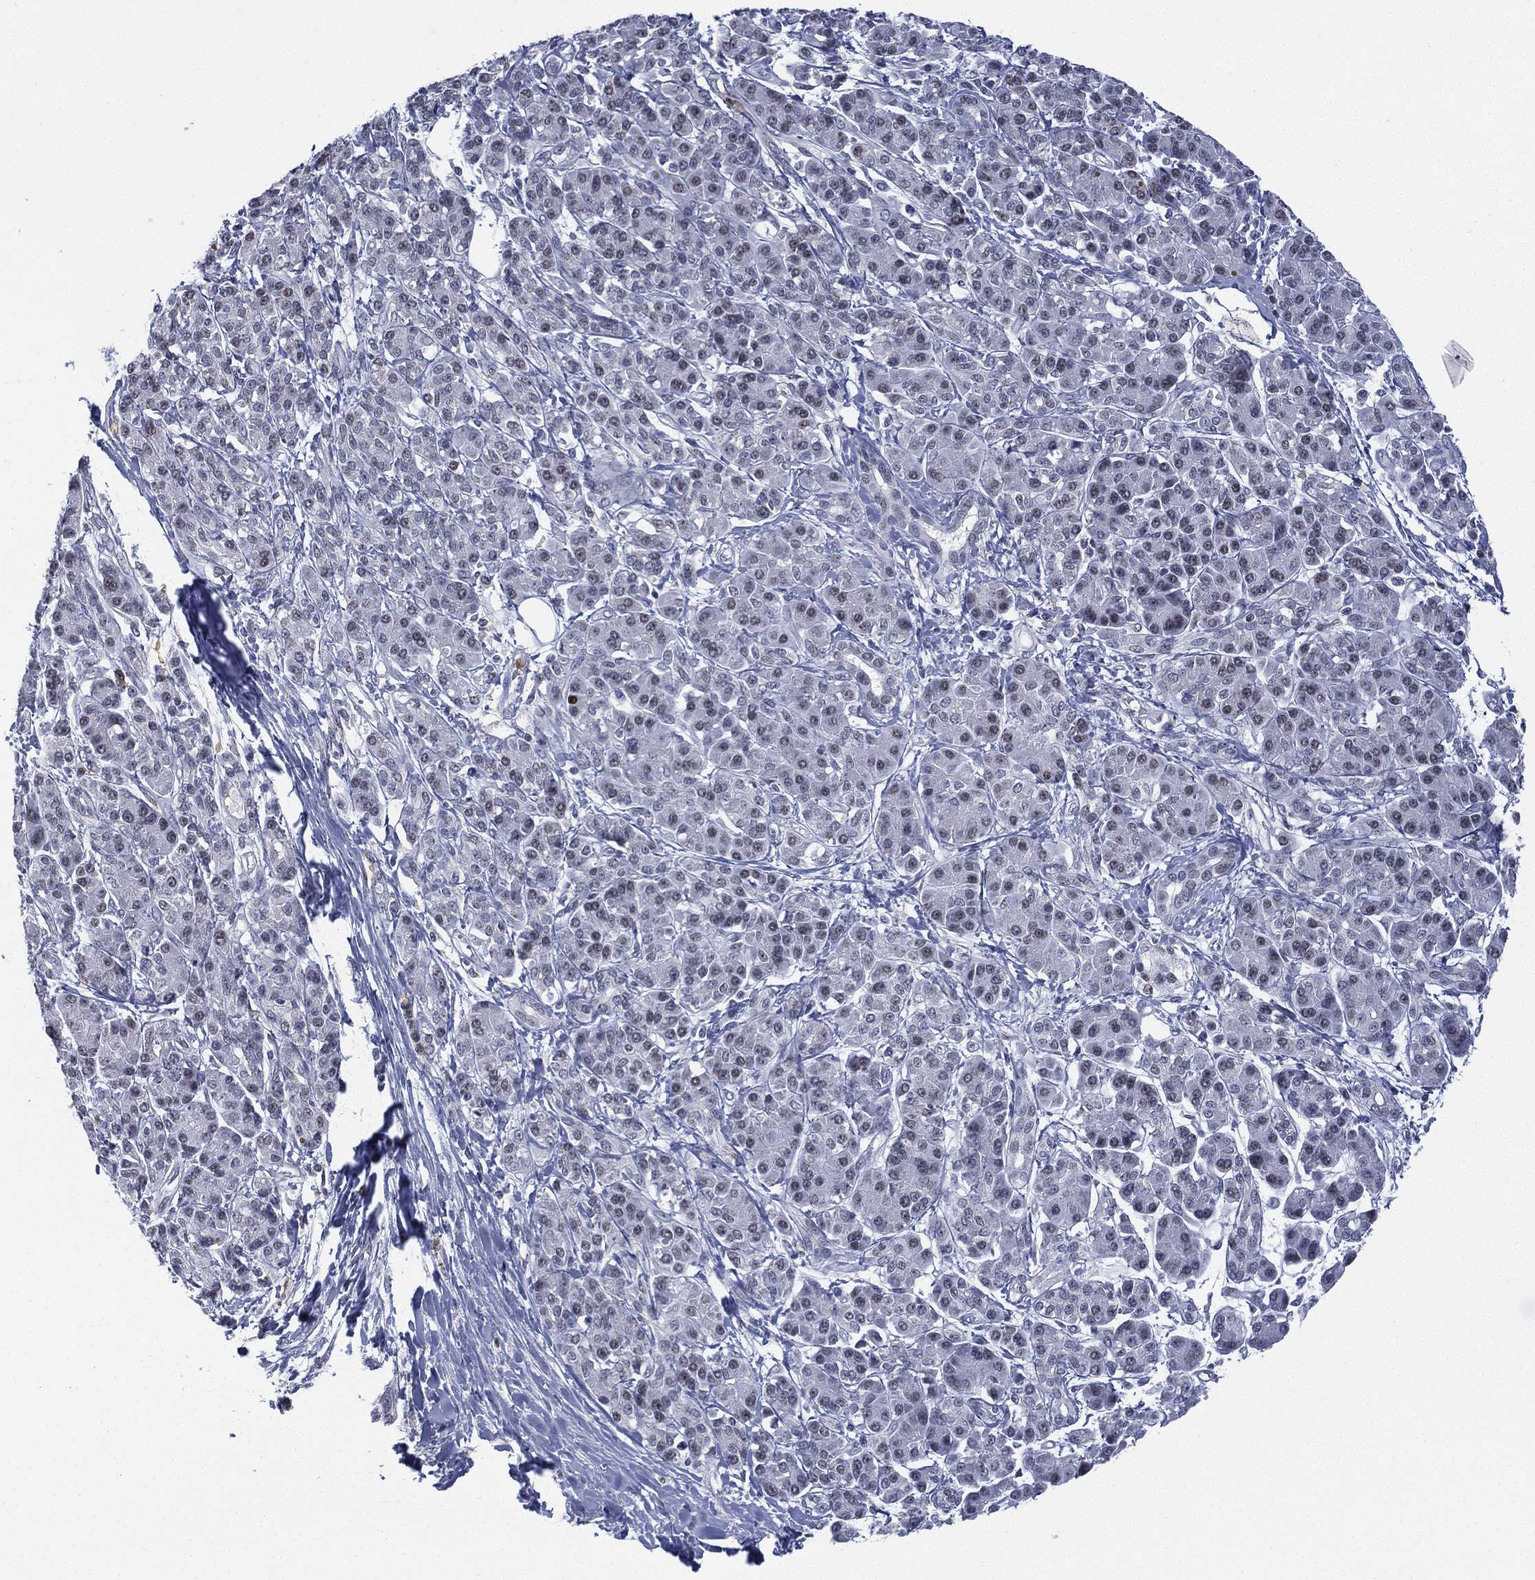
{"staining": {"intensity": "moderate", "quantity": "<25%", "location": "nuclear"}, "tissue": "pancreatic cancer", "cell_type": "Tumor cells", "image_type": "cancer", "snomed": [{"axis": "morphology", "description": "Adenocarcinoma, NOS"}, {"axis": "topography", "description": "Pancreas"}], "caption": "The photomicrograph shows staining of pancreatic adenocarcinoma, revealing moderate nuclear protein expression (brown color) within tumor cells. (Brightfield microscopy of DAB IHC at high magnification).", "gene": "ZNF711", "patient": {"sex": "female", "age": 56}}